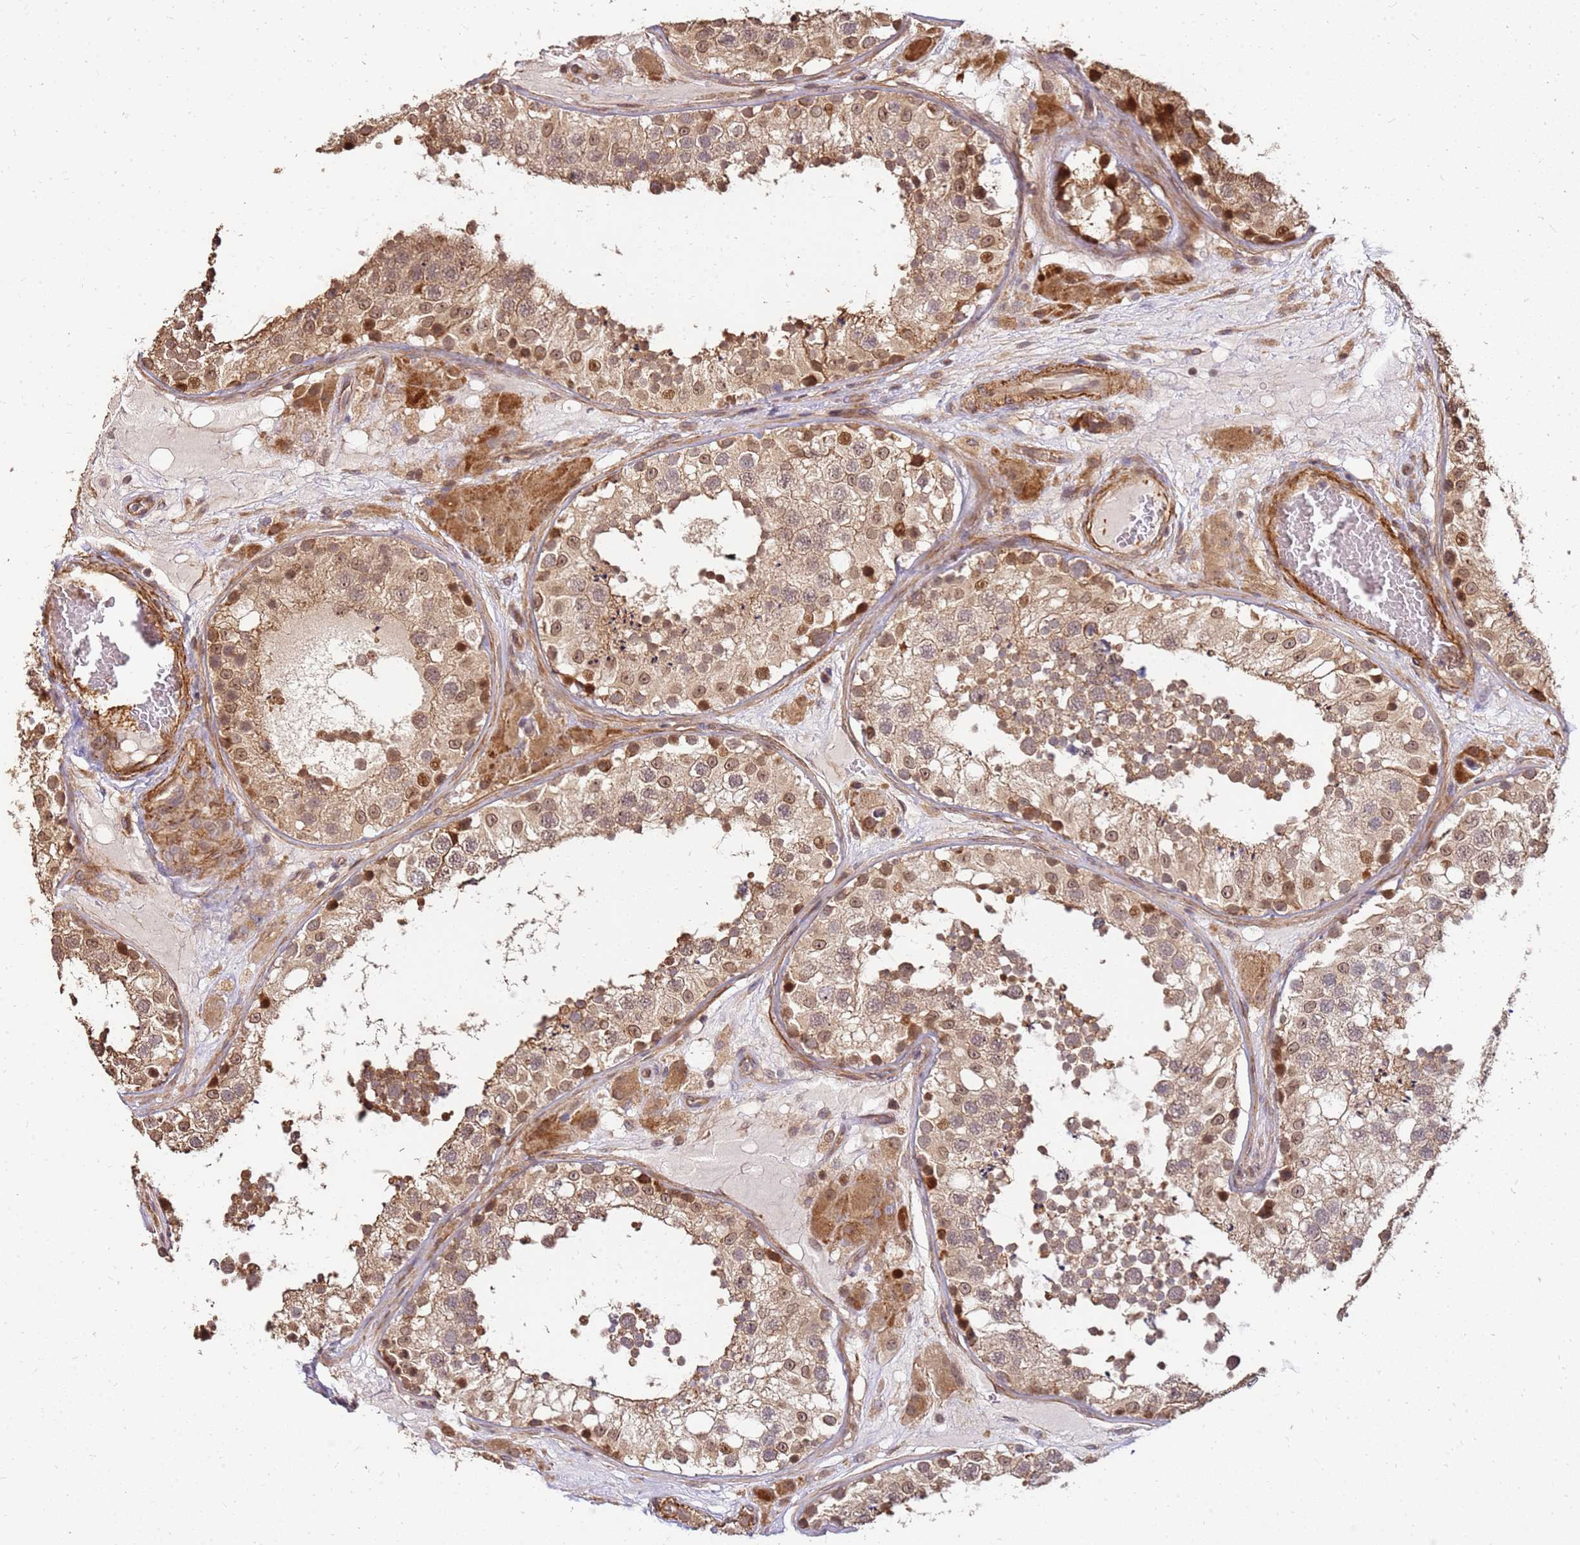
{"staining": {"intensity": "moderate", "quantity": ">75%", "location": "cytoplasmic/membranous,nuclear"}, "tissue": "testis", "cell_type": "Cells in seminiferous ducts", "image_type": "normal", "snomed": [{"axis": "morphology", "description": "Normal tissue, NOS"}, {"axis": "topography", "description": "Testis"}], "caption": "Testis stained with IHC reveals moderate cytoplasmic/membranous,nuclear positivity in approximately >75% of cells in seminiferous ducts. (Brightfield microscopy of DAB IHC at high magnification).", "gene": "ST18", "patient": {"sex": "male", "age": 26}}